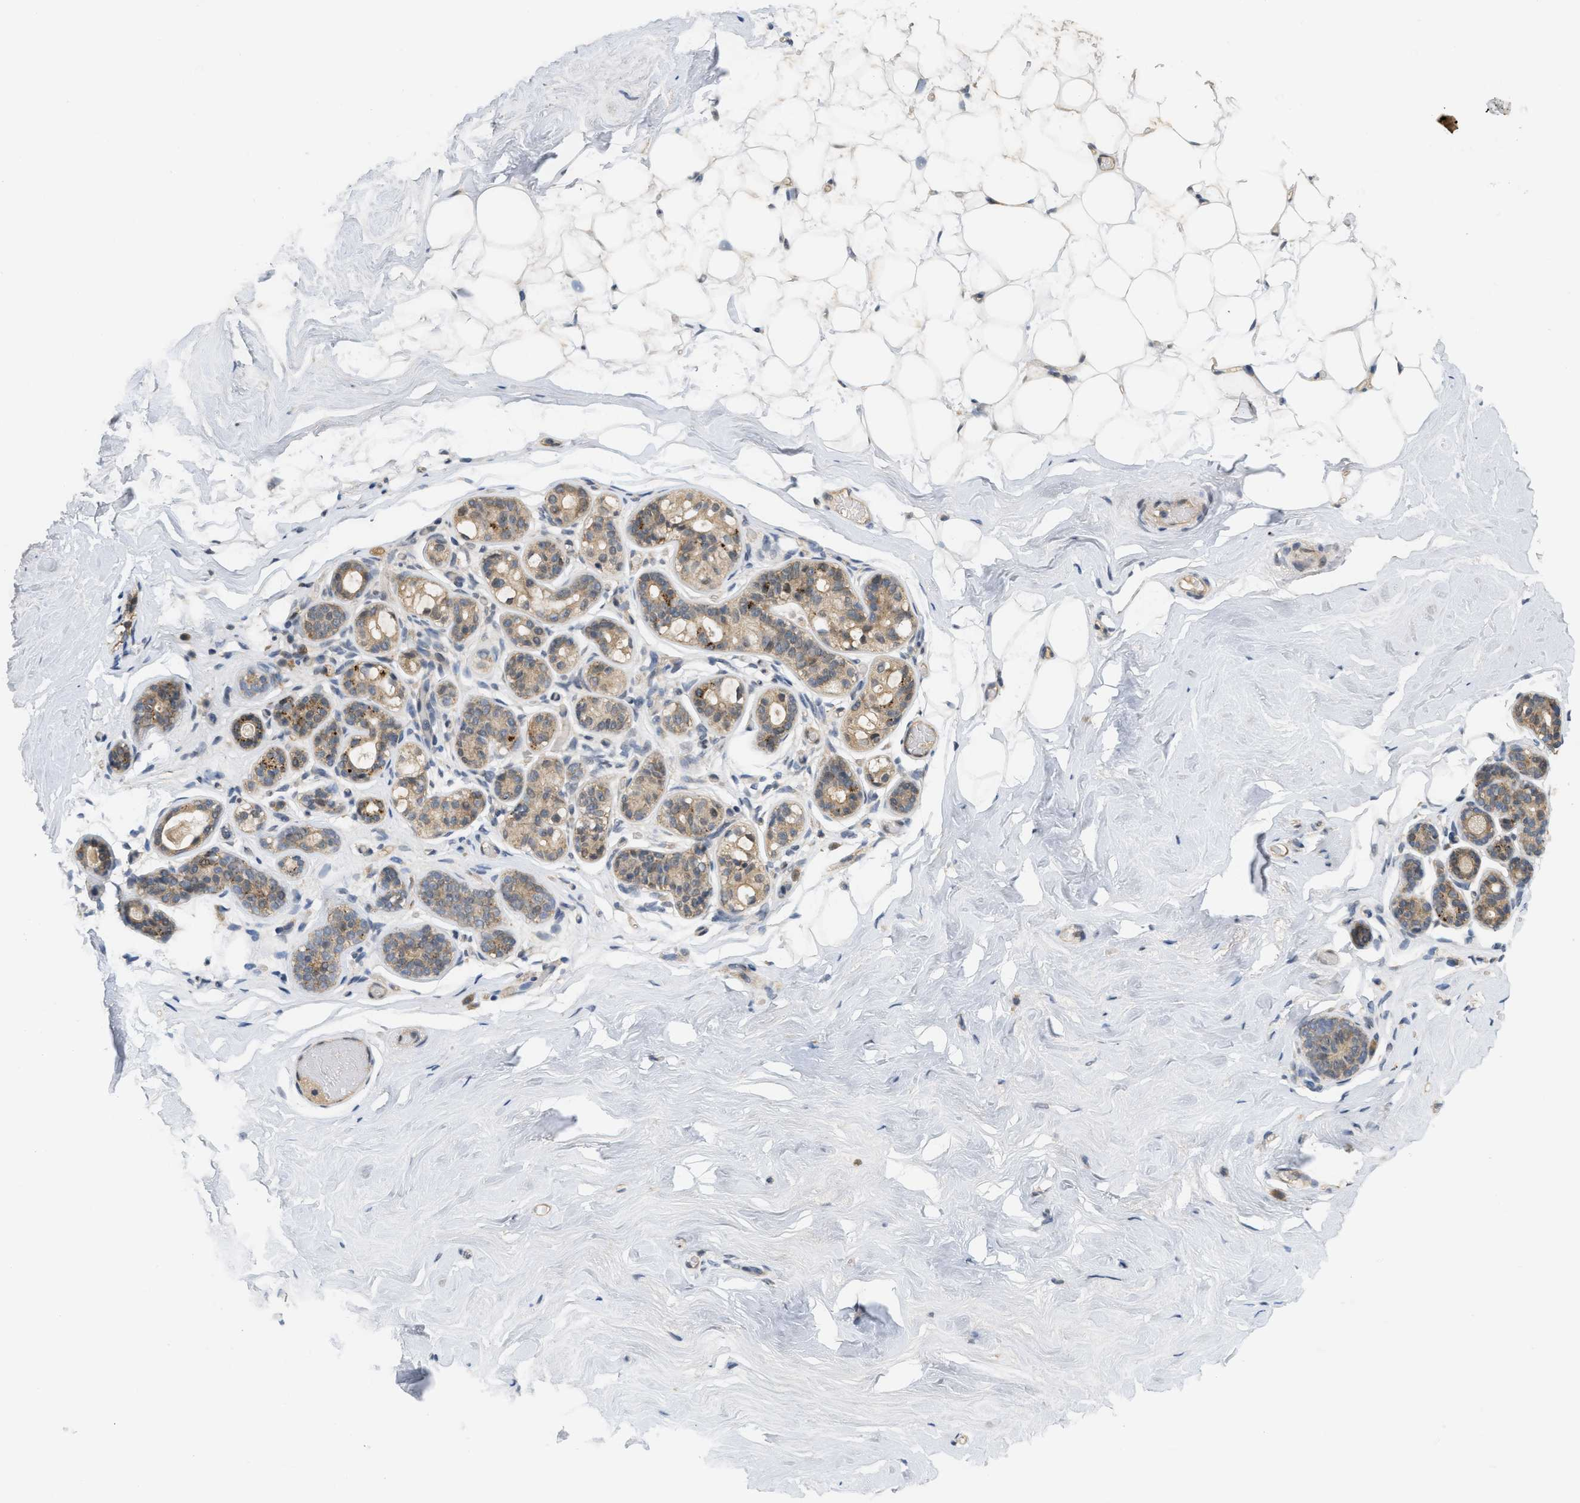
{"staining": {"intensity": "negative", "quantity": "none", "location": "none"}, "tissue": "breast", "cell_type": "Adipocytes", "image_type": "normal", "snomed": [{"axis": "morphology", "description": "Normal tissue, NOS"}, {"axis": "topography", "description": "Breast"}], "caption": "Histopathology image shows no significant protein positivity in adipocytes of benign breast.", "gene": "PRKD1", "patient": {"sex": "female", "age": 75}}